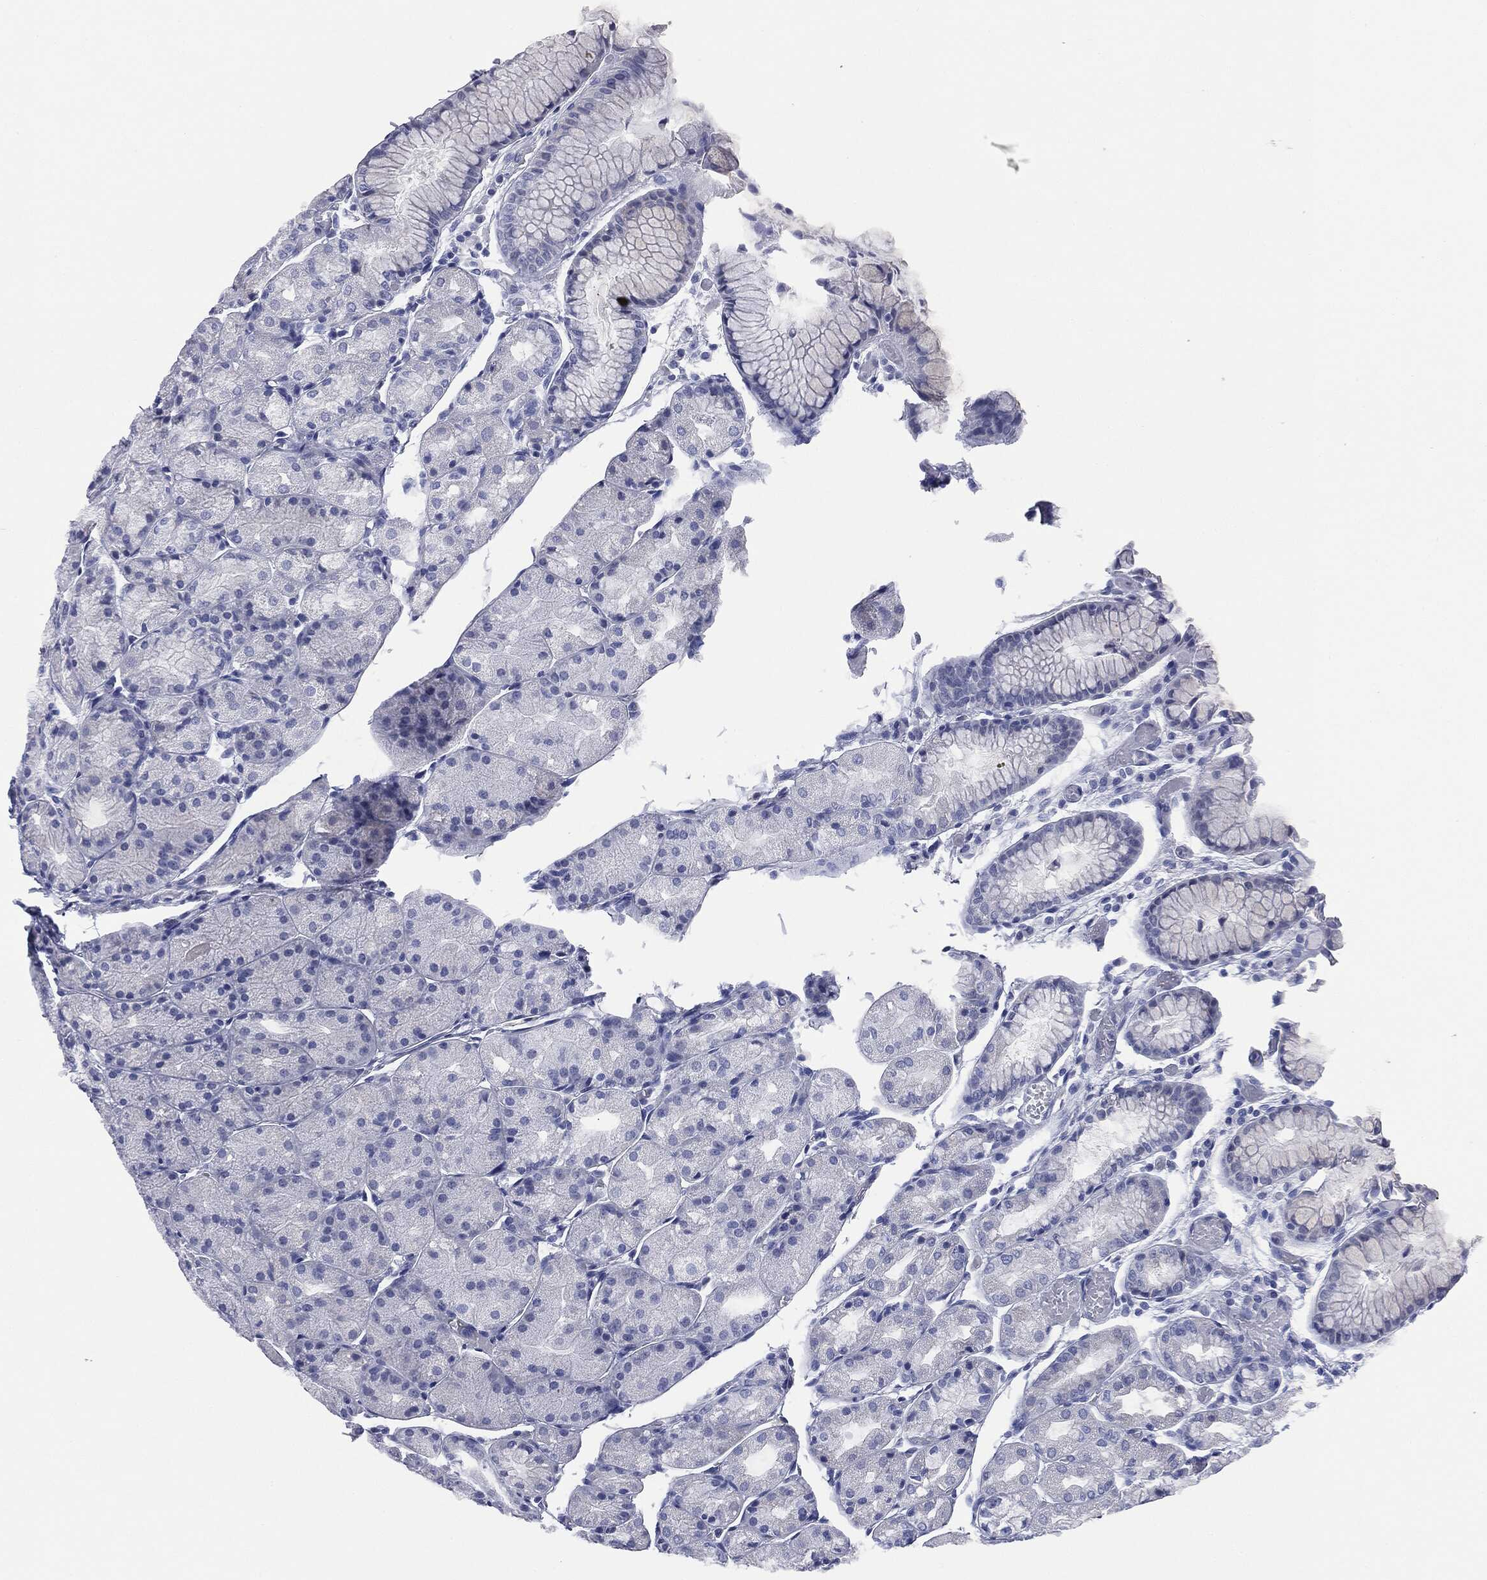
{"staining": {"intensity": "negative", "quantity": "none", "location": "none"}, "tissue": "stomach", "cell_type": "Glandular cells", "image_type": "normal", "snomed": [{"axis": "morphology", "description": "Normal tissue, NOS"}, {"axis": "topography", "description": "Stomach, upper"}], "caption": "Glandular cells show no significant expression in benign stomach. (Brightfield microscopy of DAB IHC at high magnification).", "gene": "ATP2A1", "patient": {"sex": "male", "age": 72}}